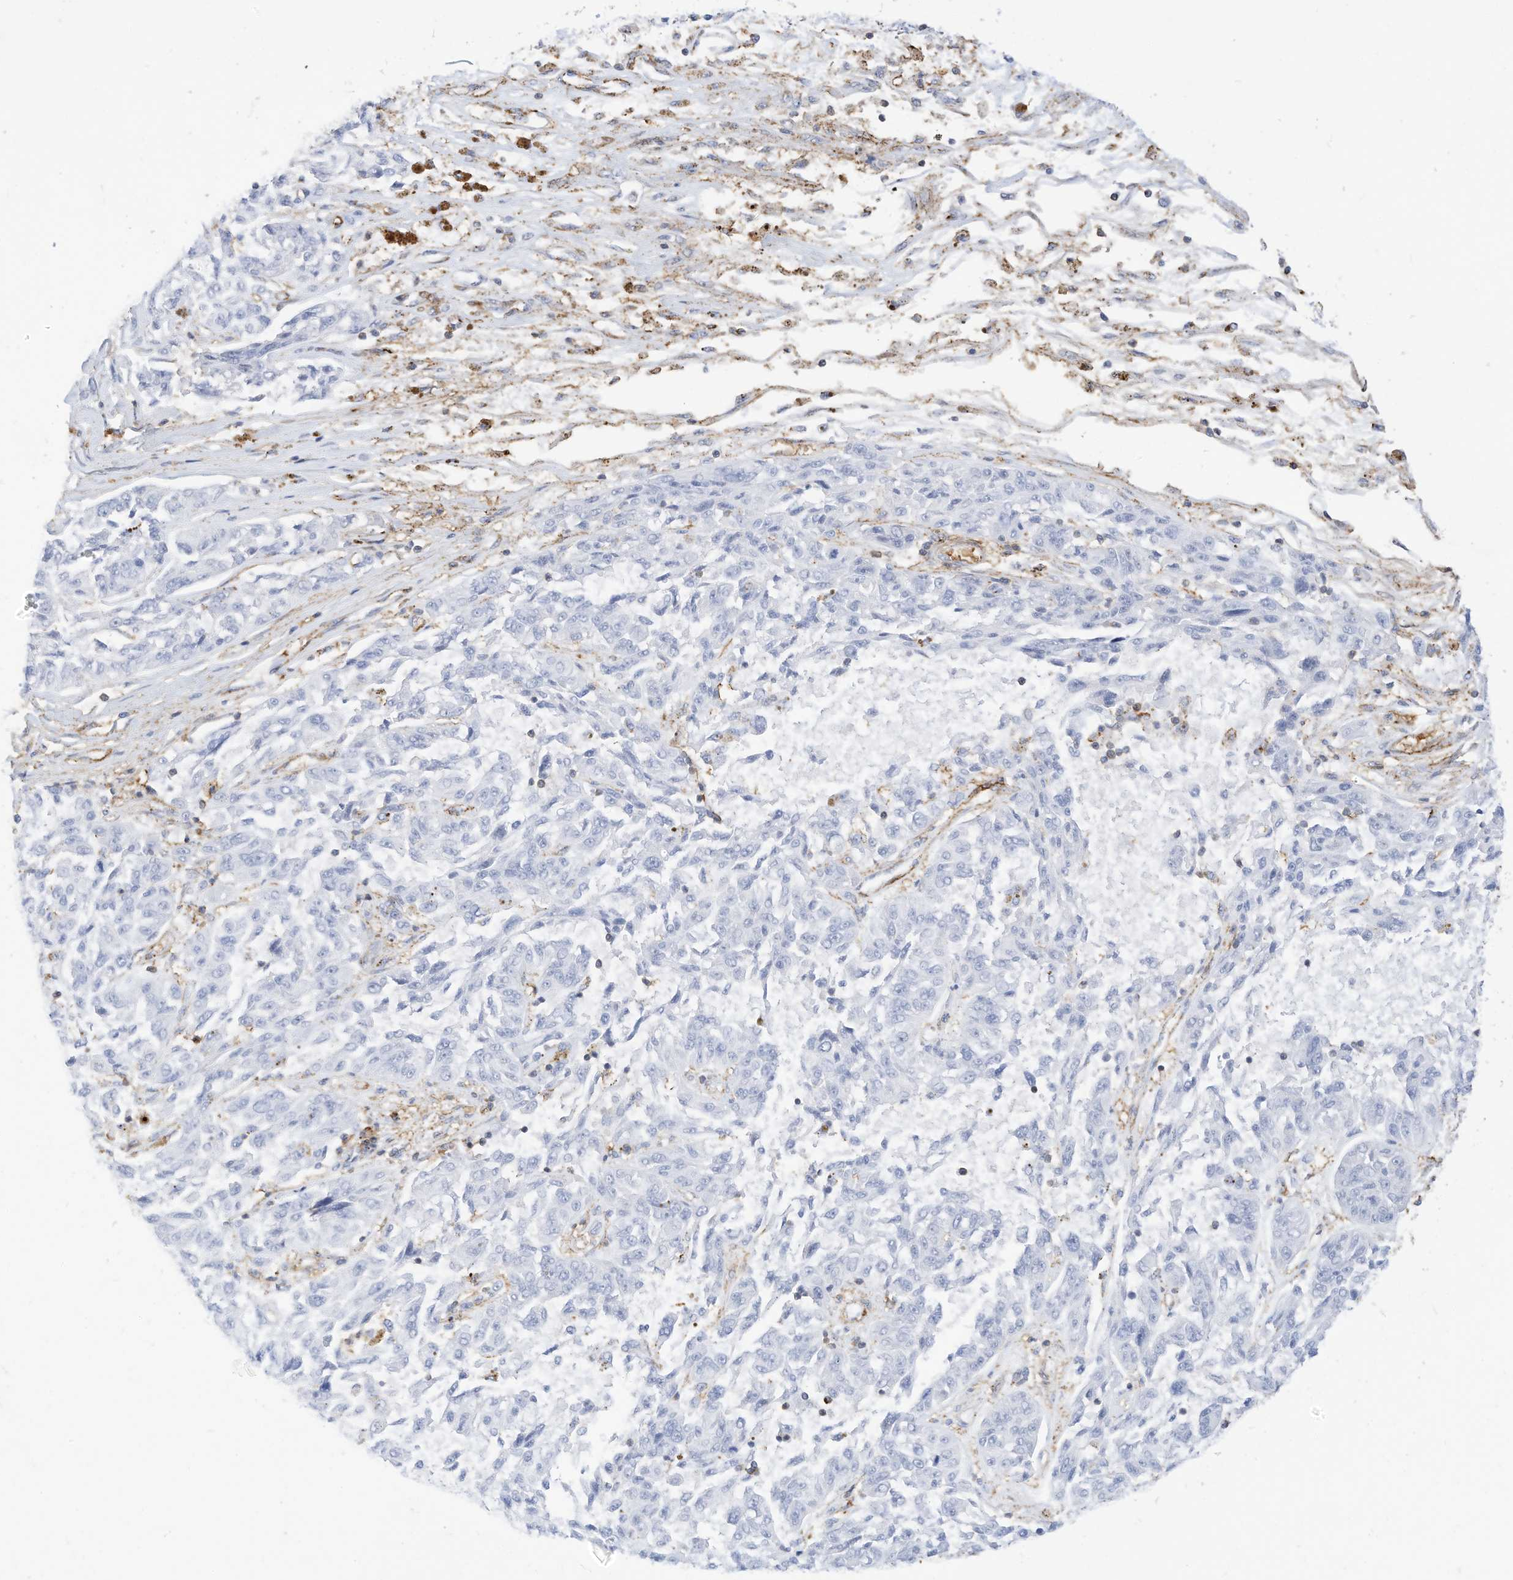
{"staining": {"intensity": "negative", "quantity": "none", "location": "none"}, "tissue": "melanoma", "cell_type": "Tumor cells", "image_type": "cancer", "snomed": [{"axis": "morphology", "description": "Malignant melanoma, NOS"}, {"axis": "topography", "description": "Skin"}], "caption": "Melanoma stained for a protein using immunohistochemistry (IHC) displays no staining tumor cells.", "gene": "TXNDC9", "patient": {"sex": "male", "age": 53}}